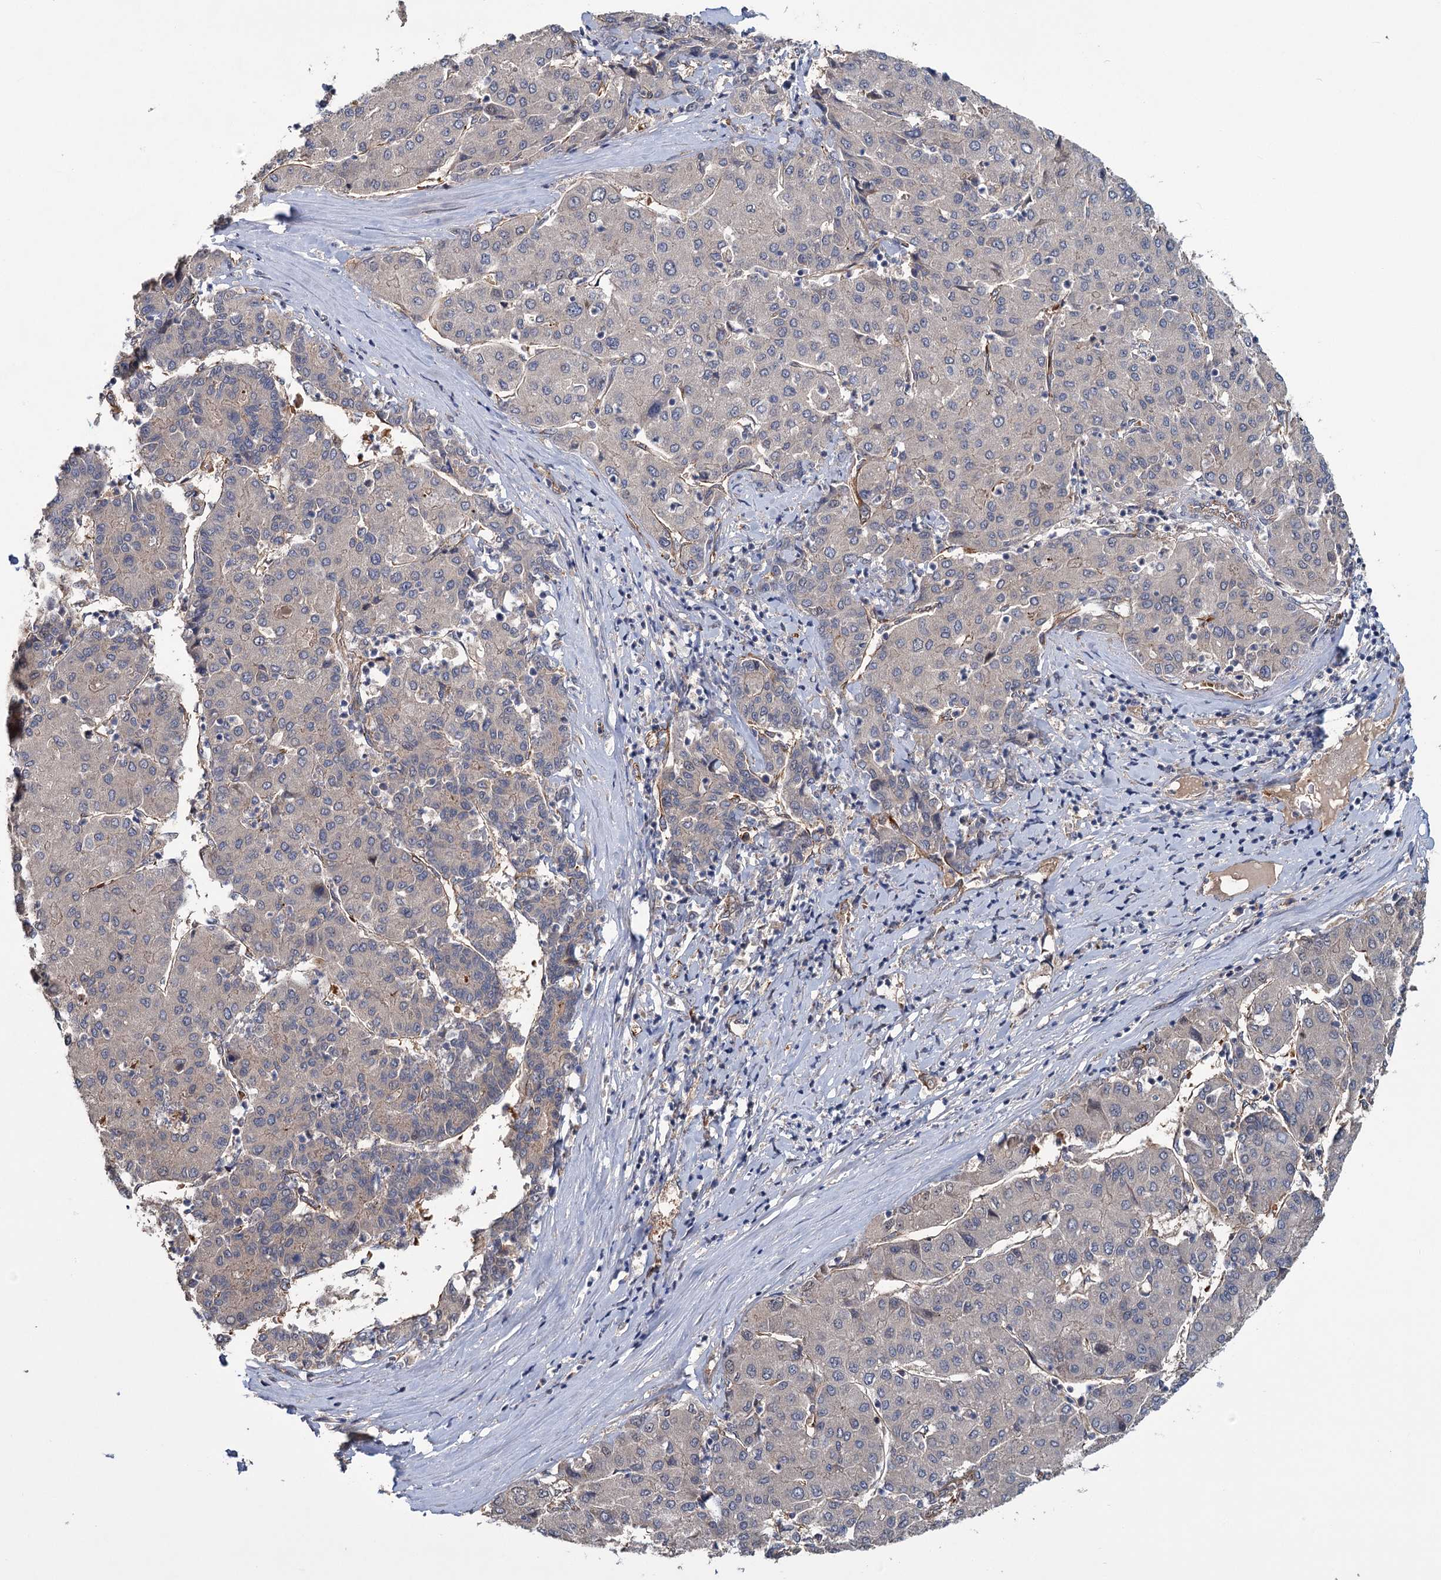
{"staining": {"intensity": "negative", "quantity": "none", "location": "none"}, "tissue": "liver cancer", "cell_type": "Tumor cells", "image_type": "cancer", "snomed": [{"axis": "morphology", "description": "Carcinoma, Hepatocellular, NOS"}, {"axis": "topography", "description": "Liver"}], "caption": "The histopathology image shows no significant positivity in tumor cells of liver cancer (hepatocellular carcinoma). Brightfield microscopy of IHC stained with DAB (3,3'-diaminobenzidine) (brown) and hematoxylin (blue), captured at high magnification.", "gene": "PKN2", "patient": {"sex": "male", "age": 65}}